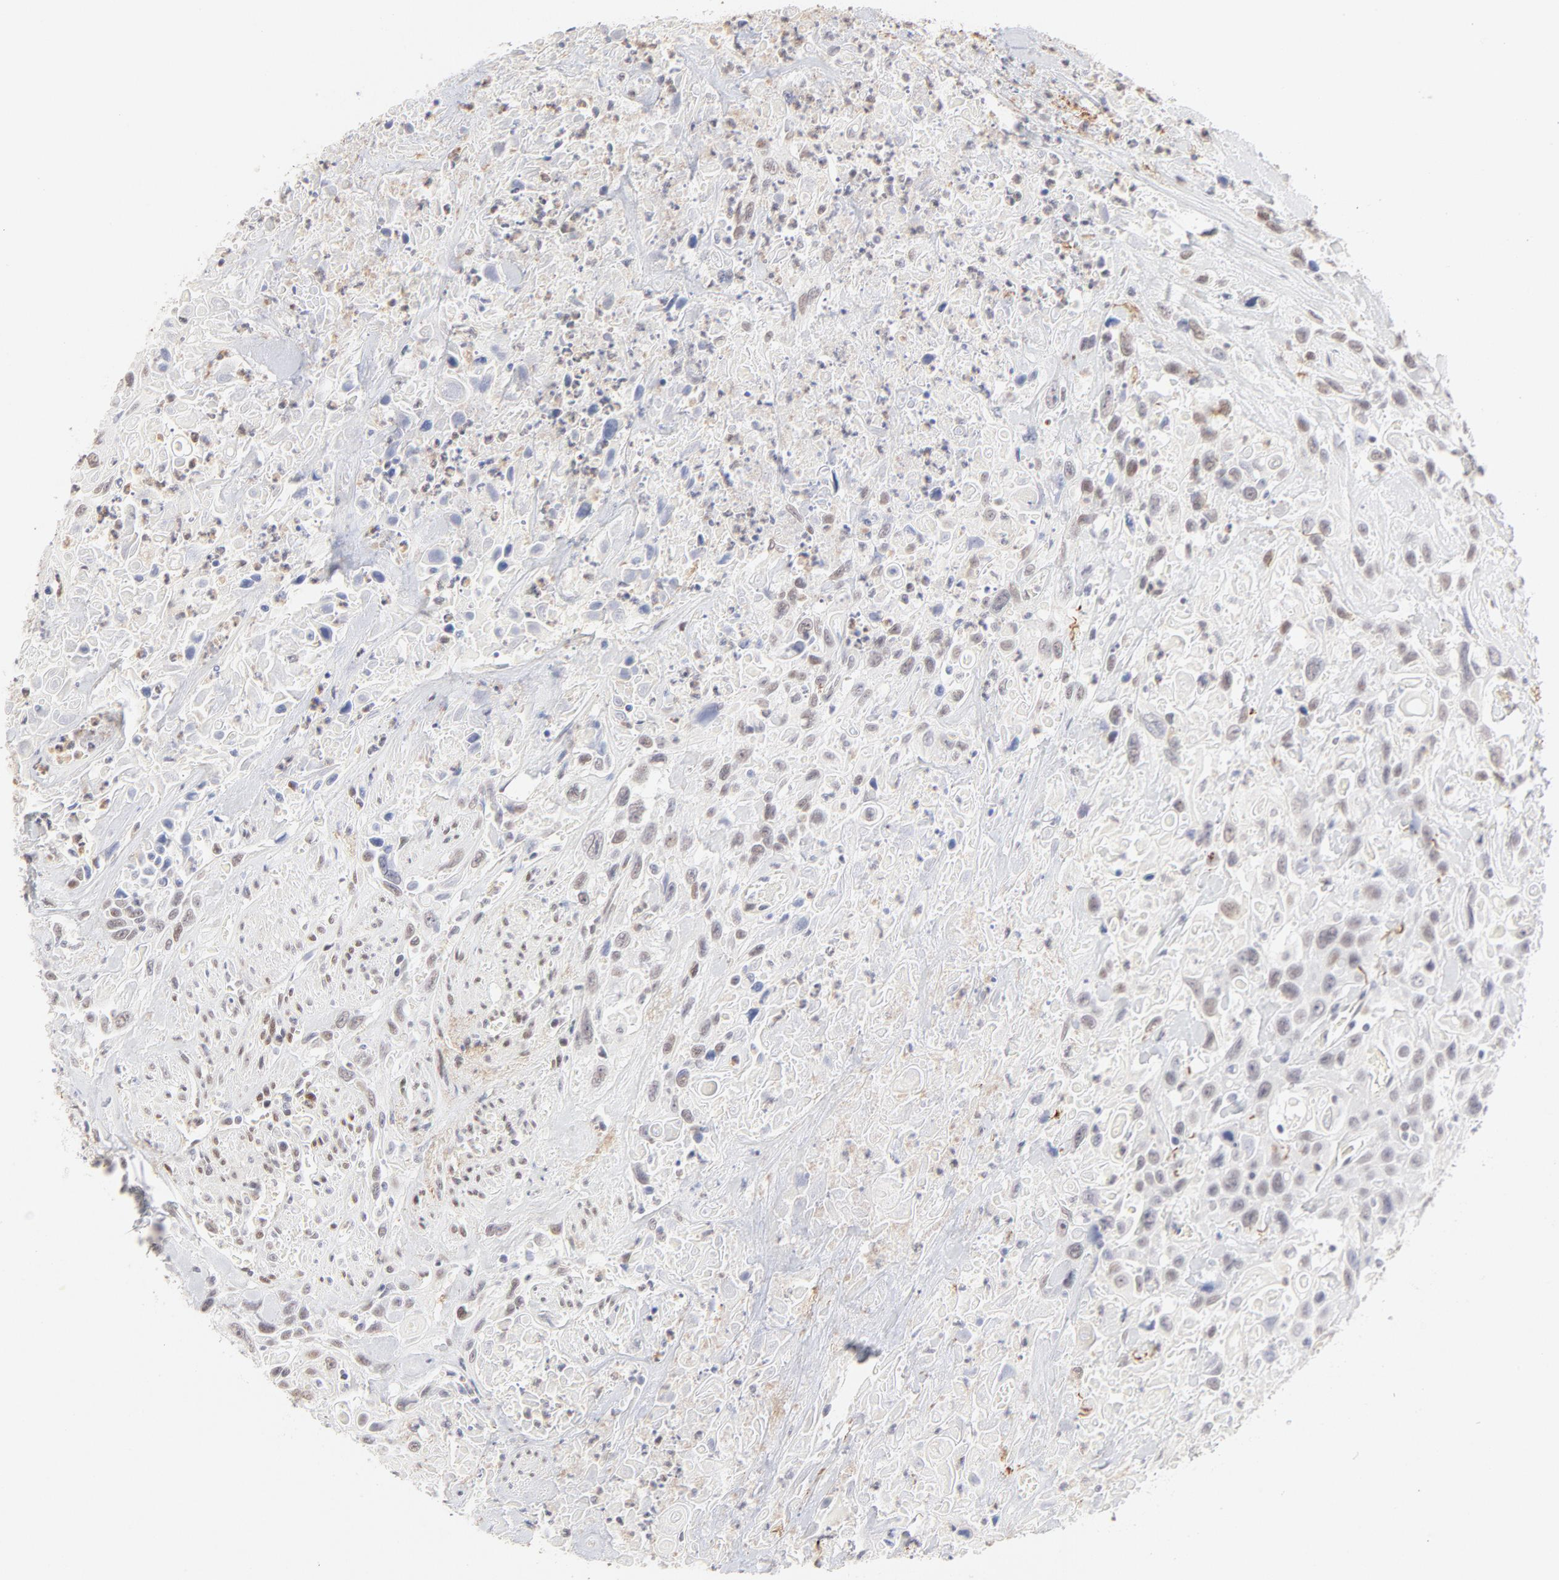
{"staining": {"intensity": "weak", "quantity": "<25%", "location": "nuclear"}, "tissue": "urothelial cancer", "cell_type": "Tumor cells", "image_type": "cancer", "snomed": [{"axis": "morphology", "description": "Urothelial carcinoma, High grade"}, {"axis": "topography", "description": "Urinary bladder"}], "caption": "IHC micrograph of human urothelial carcinoma (high-grade) stained for a protein (brown), which exhibits no positivity in tumor cells.", "gene": "PBX1", "patient": {"sex": "female", "age": 84}}